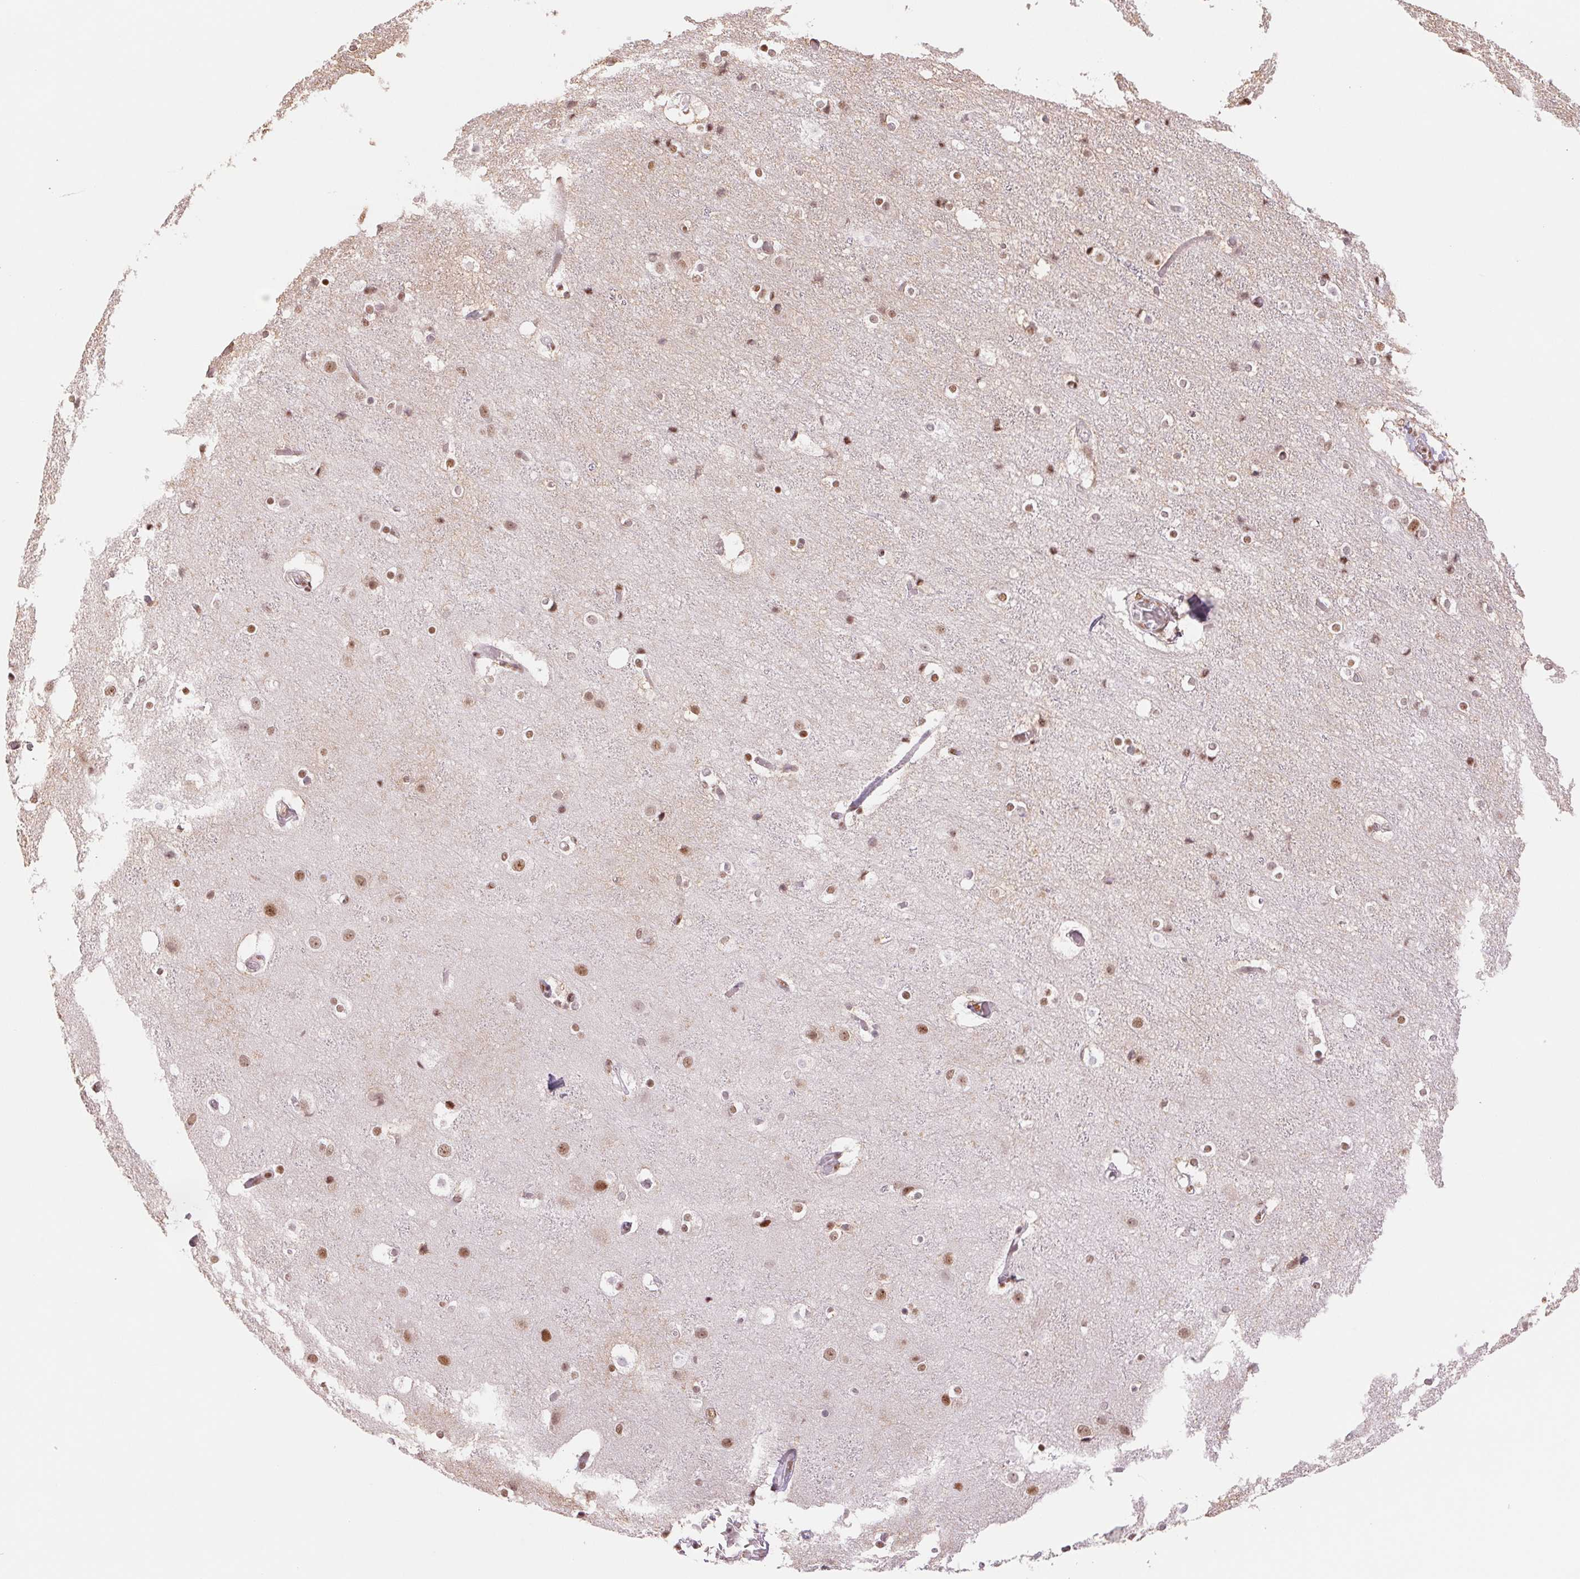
{"staining": {"intensity": "weak", "quantity": ">75%", "location": "nuclear"}, "tissue": "cerebral cortex", "cell_type": "Endothelial cells", "image_type": "normal", "snomed": [{"axis": "morphology", "description": "Normal tissue, NOS"}, {"axis": "topography", "description": "Cerebral cortex"}], "caption": "Protein expression by immunohistochemistry exhibits weak nuclear staining in about >75% of endothelial cells in unremarkable cerebral cortex.", "gene": "SREK1", "patient": {"sex": "female", "age": 52}}